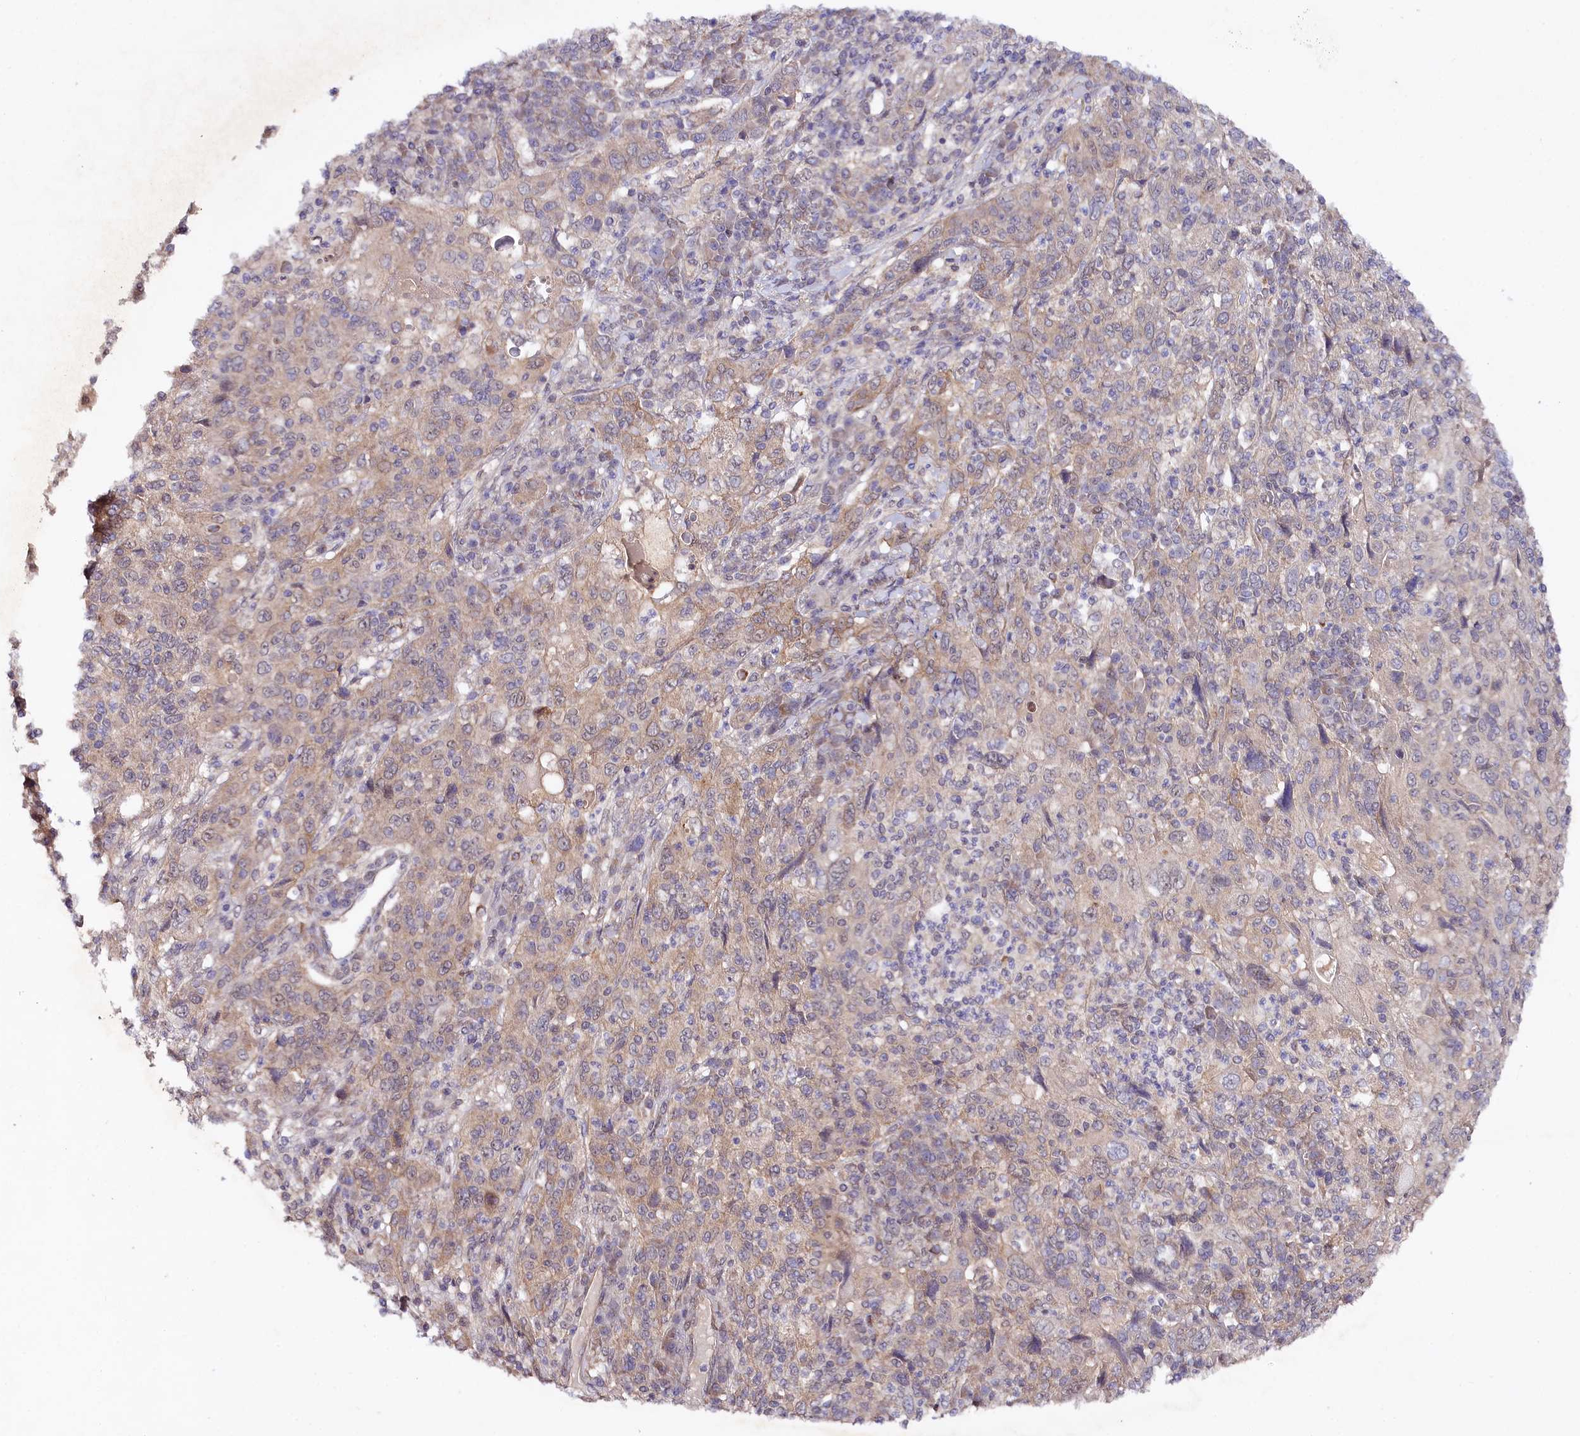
{"staining": {"intensity": "weak", "quantity": "<25%", "location": "cytoplasmic/membranous"}, "tissue": "cervical cancer", "cell_type": "Tumor cells", "image_type": "cancer", "snomed": [{"axis": "morphology", "description": "Squamous cell carcinoma, NOS"}, {"axis": "topography", "description": "Cervix"}], "caption": "This is an IHC histopathology image of cervical cancer. There is no staining in tumor cells.", "gene": "PHLDB1", "patient": {"sex": "female", "age": 46}}